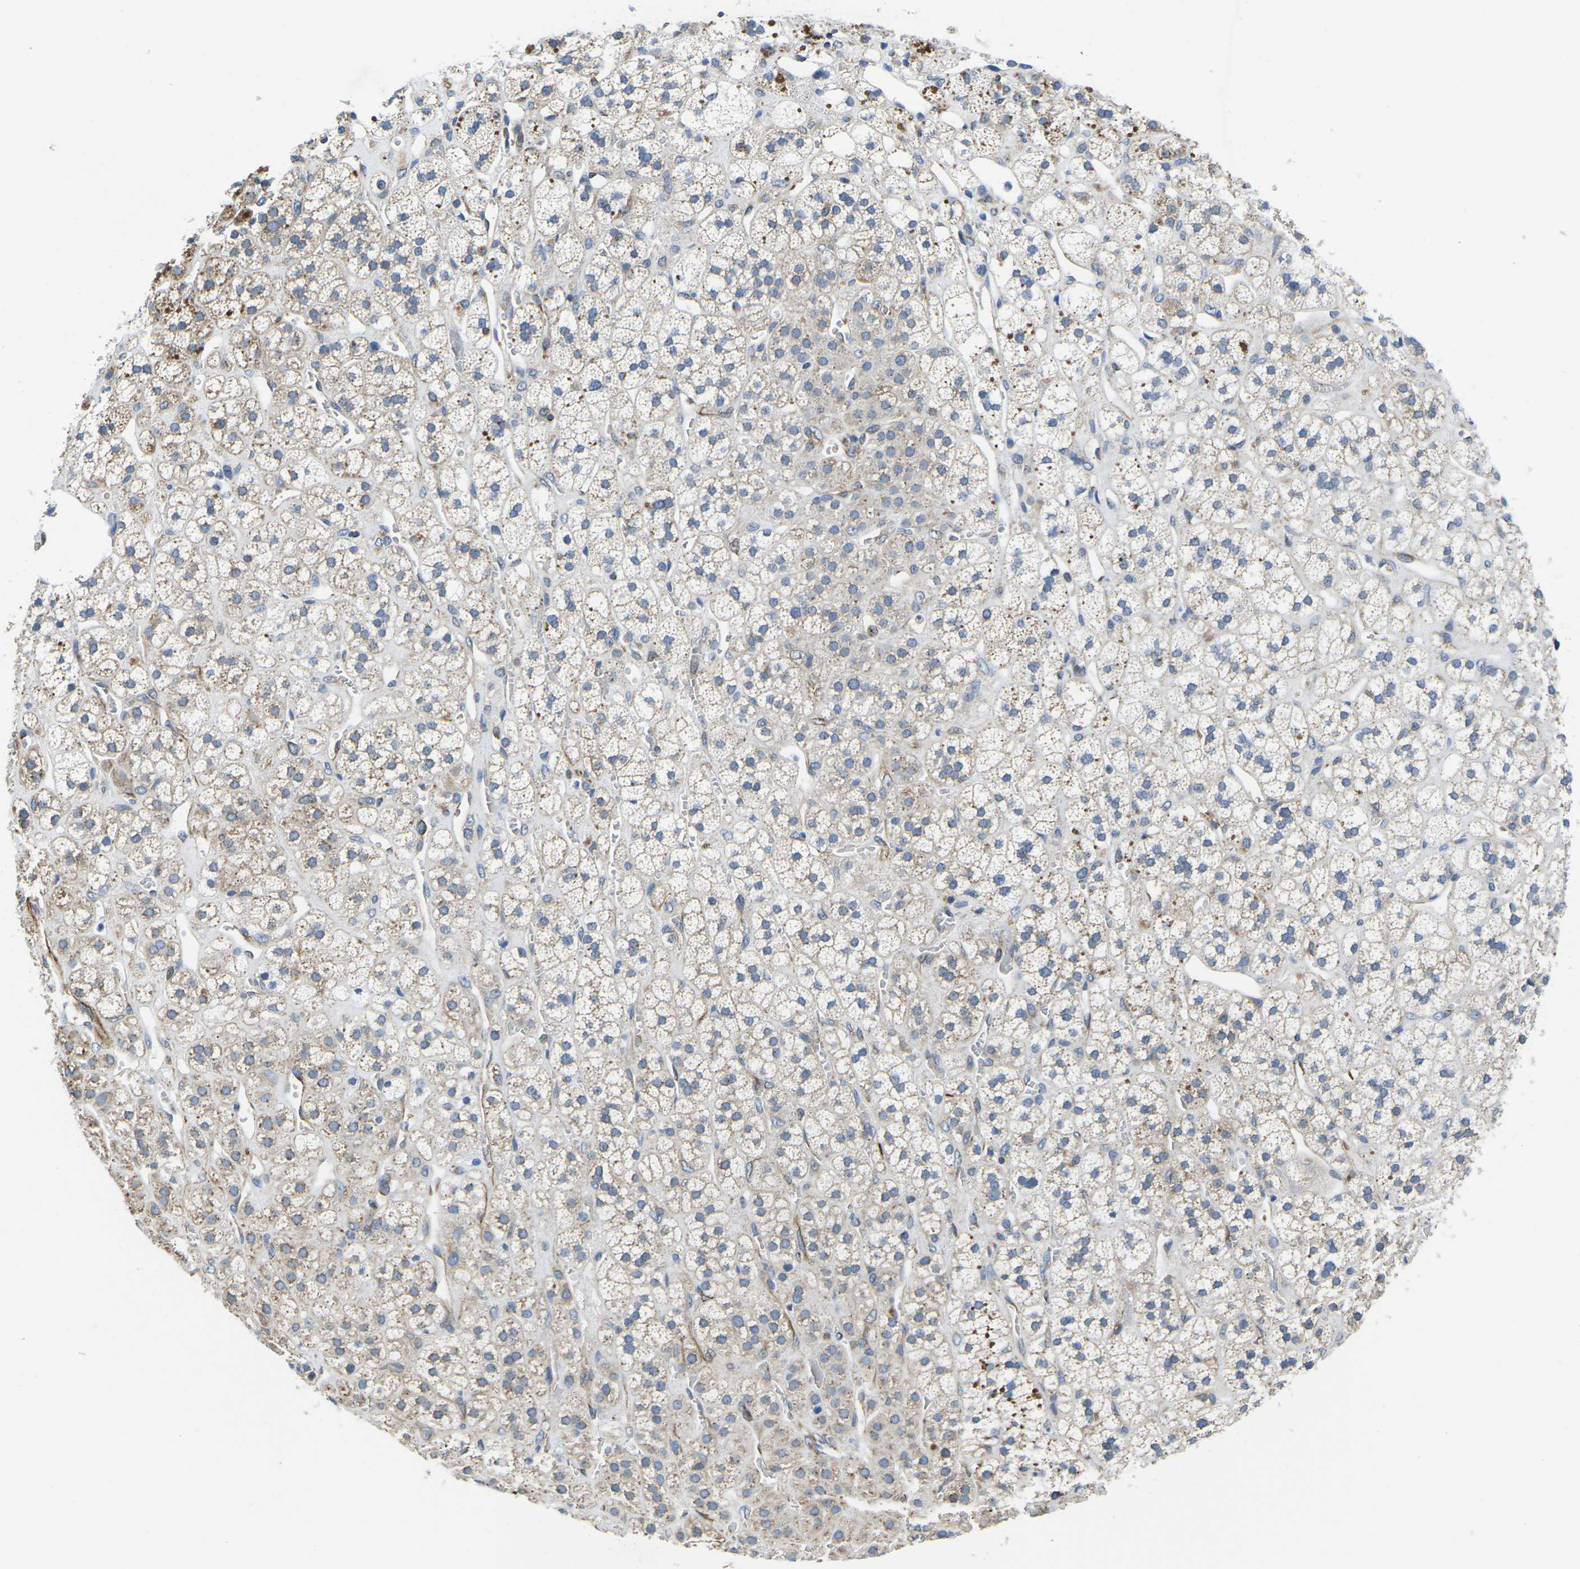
{"staining": {"intensity": "moderate", "quantity": ">75%", "location": "cytoplasmic/membranous"}, "tissue": "adrenal gland", "cell_type": "Glandular cells", "image_type": "normal", "snomed": [{"axis": "morphology", "description": "Normal tissue, NOS"}, {"axis": "topography", "description": "Adrenal gland"}], "caption": "Immunohistochemical staining of benign human adrenal gland shows moderate cytoplasmic/membranous protein positivity in about >75% of glandular cells.", "gene": "TMEFF2", "patient": {"sex": "male", "age": 56}}